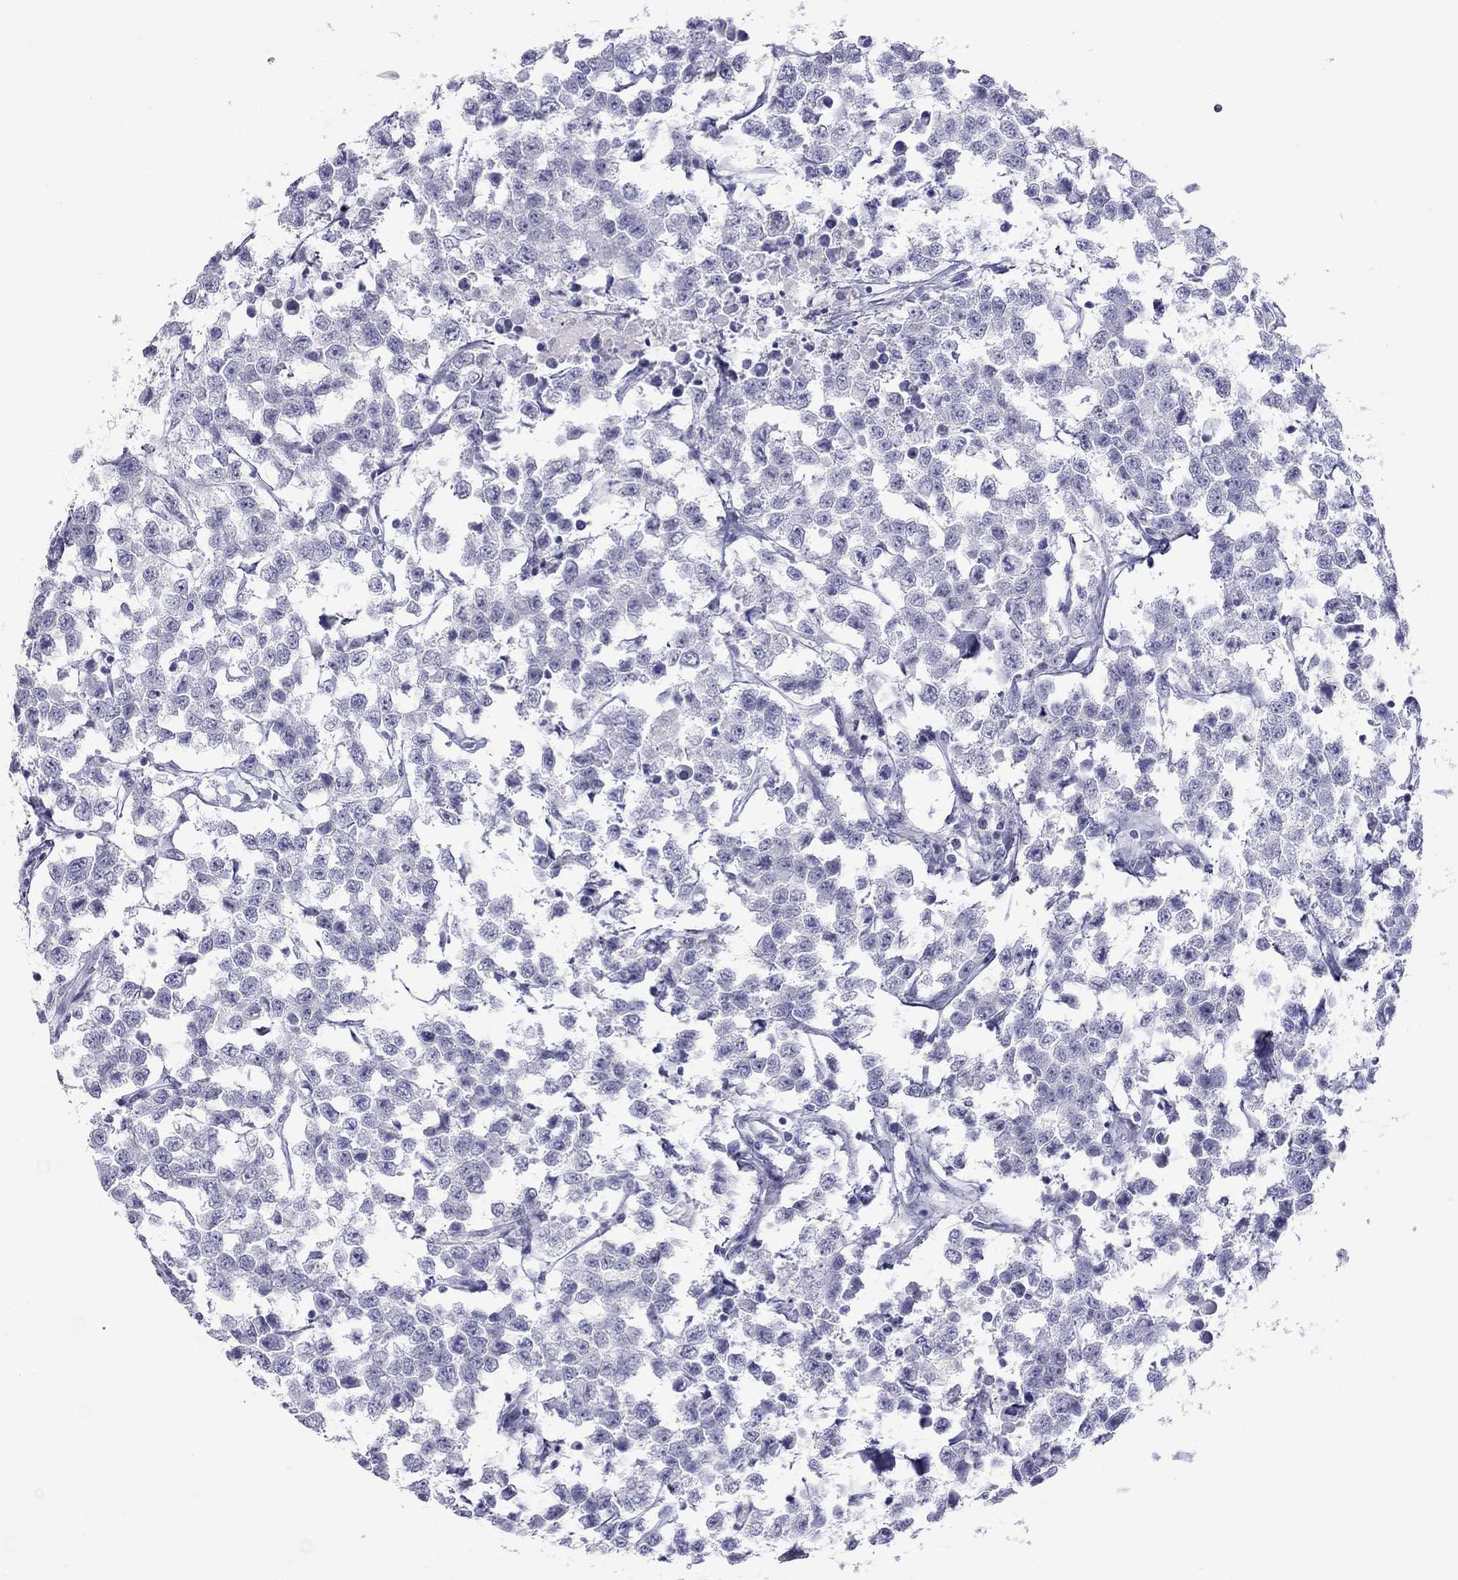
{"staining": {"intensity": "negative", "quantity": "none", "location": "none"}, "tissue": "testis cancer", "cell_type": "Tumor cells", "image_type": "cancer", "snomed": [{"axis": "morphology", "description": "Seminoma, NOS"}, {"axis": "topography", "description": "Testis"}], "caption": "Tumor cells are negative for protein expression in human testis cancer.", "gene": "CHRNB3", "patient": {"sex": "male", "age": 59}}